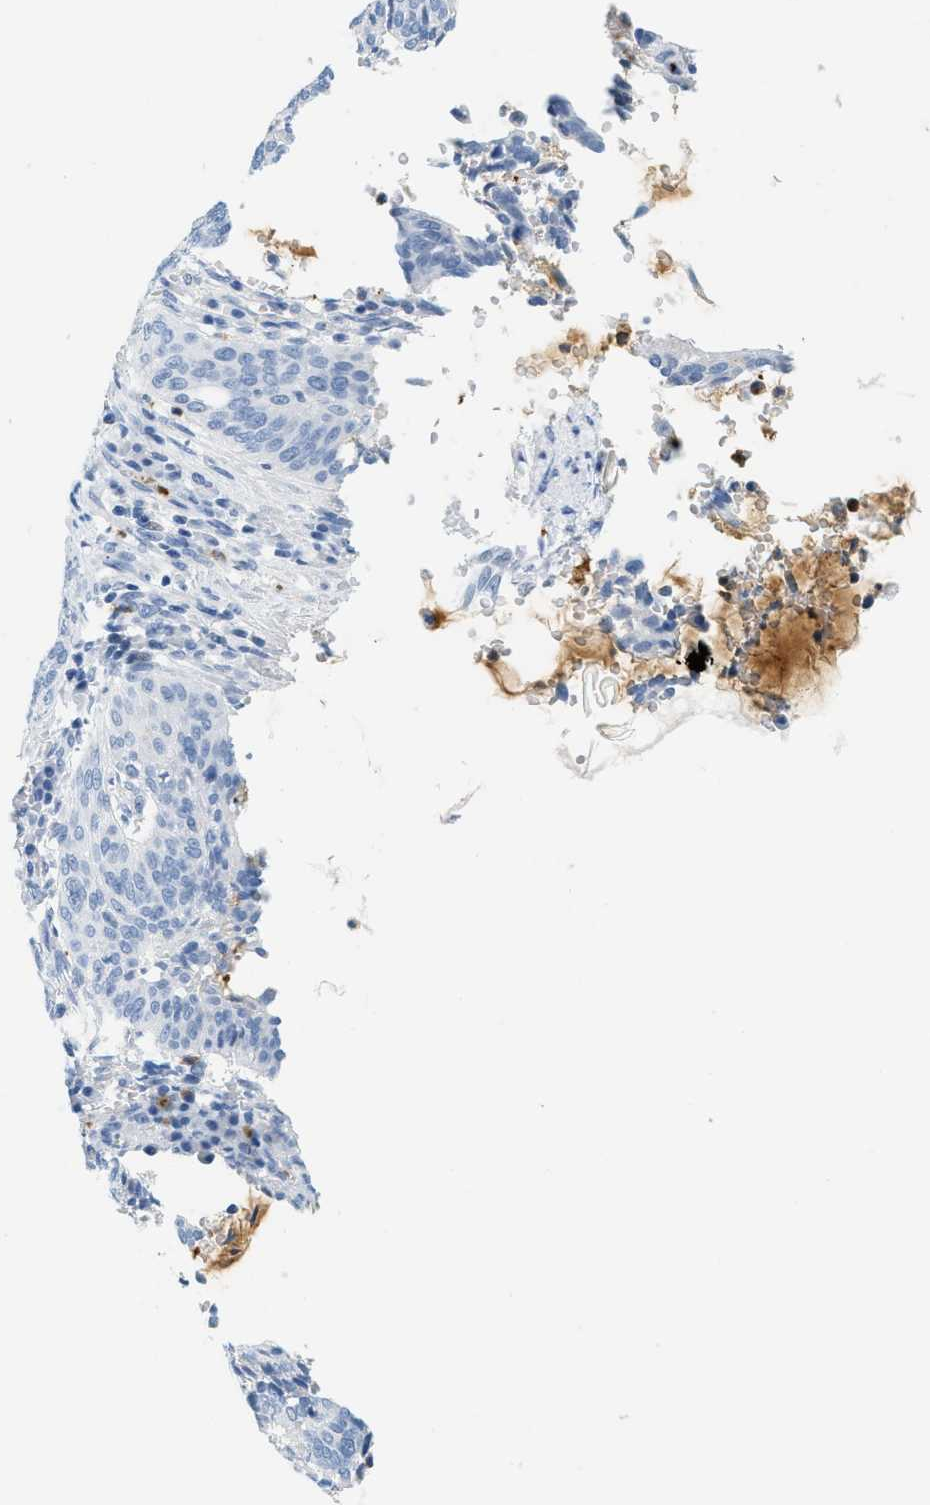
{"staining": {"intensity": "negative", "quantity": "none", "location": "none"}, "tissue": "cervical cancer", "cell_type": "Tumor cells", "image_type": "cancer", "snomed": [{"axis": "morphology", "description": "Normal tissue, NOS"}, {"axis": "morphology", "description": "Squamous cell carcinoma, NOS"}, {"axis": "topography", "description": "Cervix"}], "caption": "Protein analysis of squamous cell carcinoma (cervical) demonstrates no significant expression in tumor cells. Brightfield microscopy of IHC stained with DAB (3,3'-diaminobenzidine) (brown) and hematoxylin (blue), captured at high magnification.", "gene": "LCN2", "patient": {"sex": "female", "age": 39}}